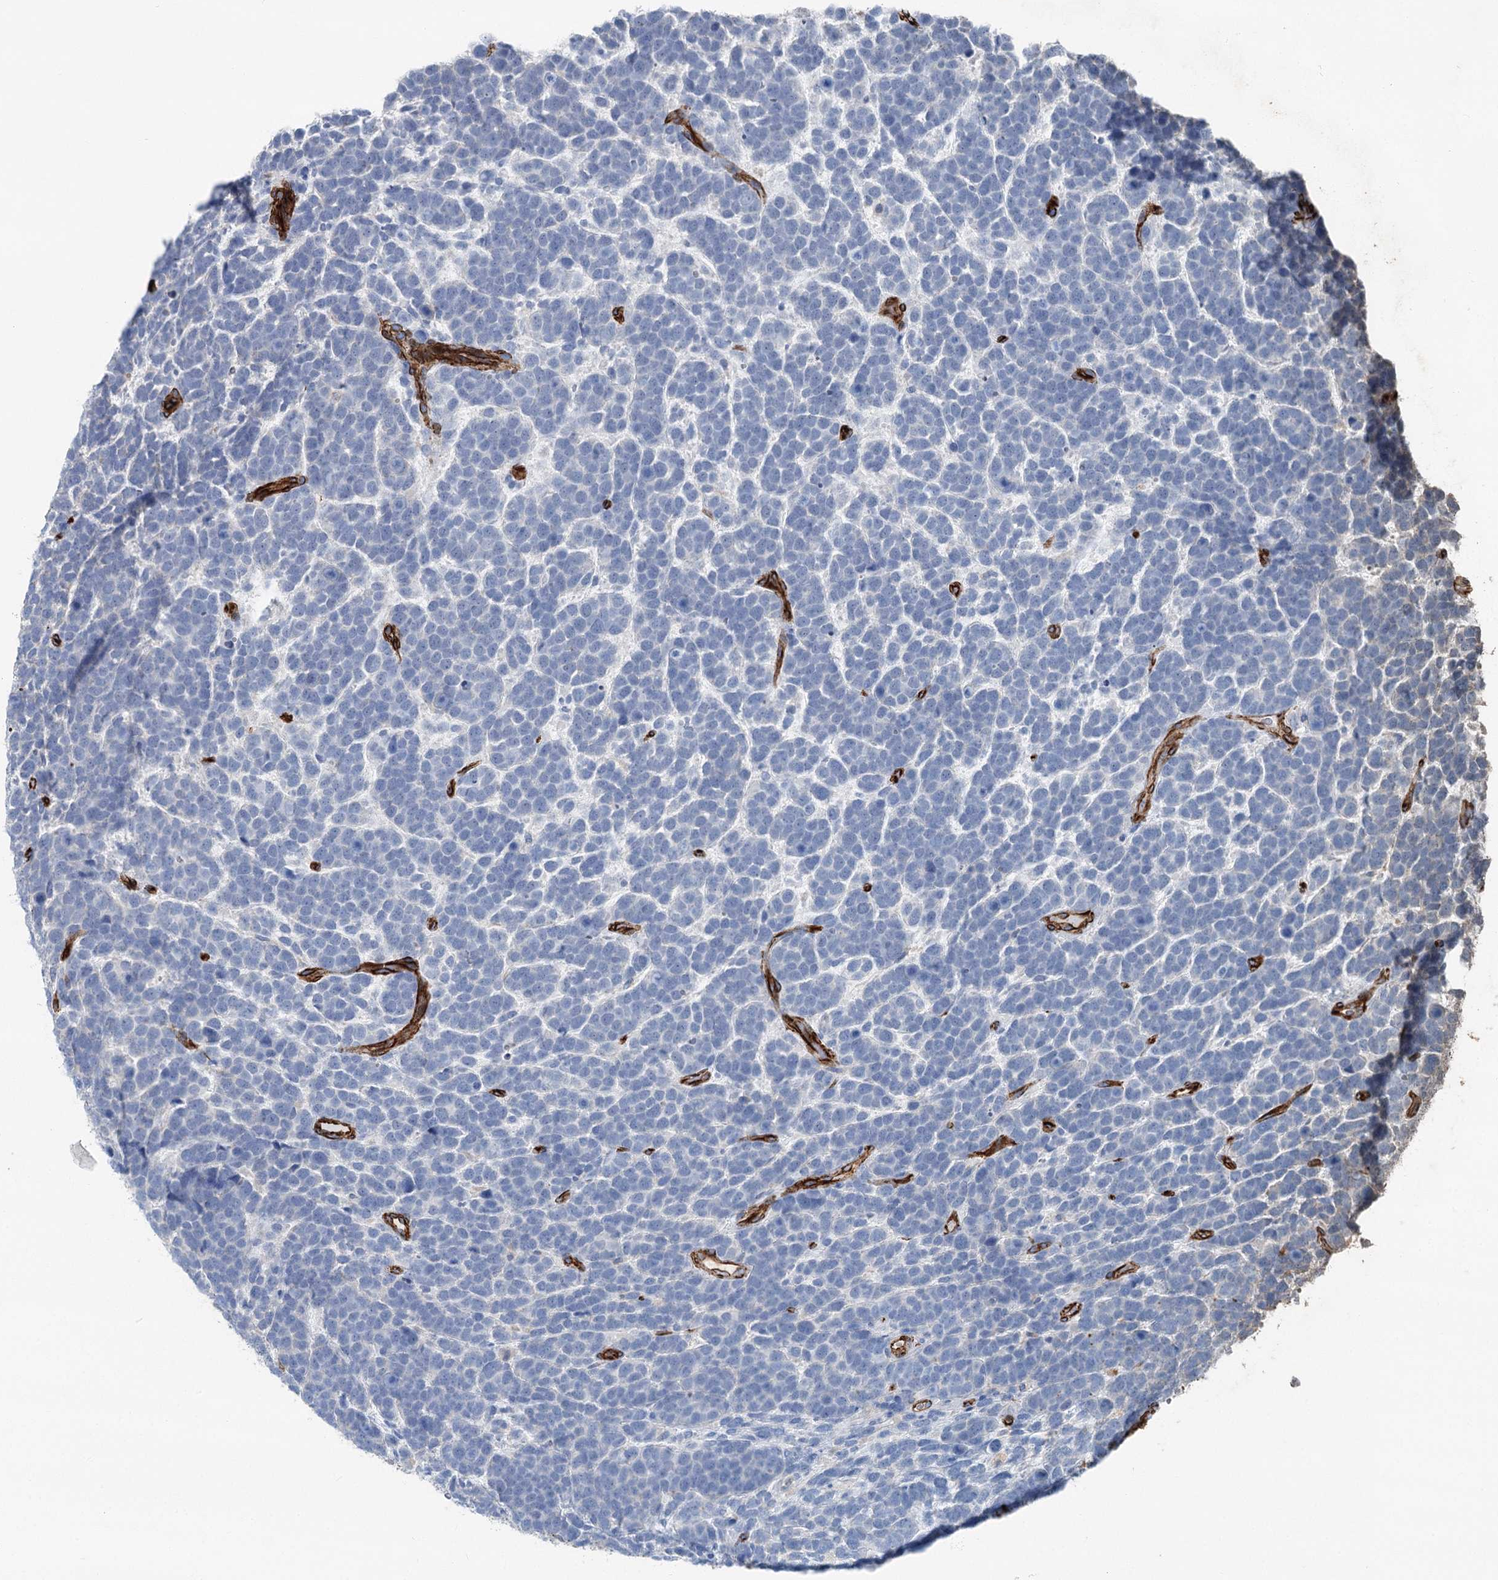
{"staining": {"intensity": "negative", "quantity": "none", "location": "none"}, "tissue": "urothelial cancer", "cell_type": "Tumor cells", "image_type": "cancer", "snomed": [{"axis": "morphology", "description": "Urothelial carcinoma, High grade"}, {"axis": "topography", "description": "Urinary bladder"}], "caption": "Tumor cells show no significant protein expression in urothelial cancer.", "gene": "IQSEC1", "patient": {"sex": "female", "age": 82}}